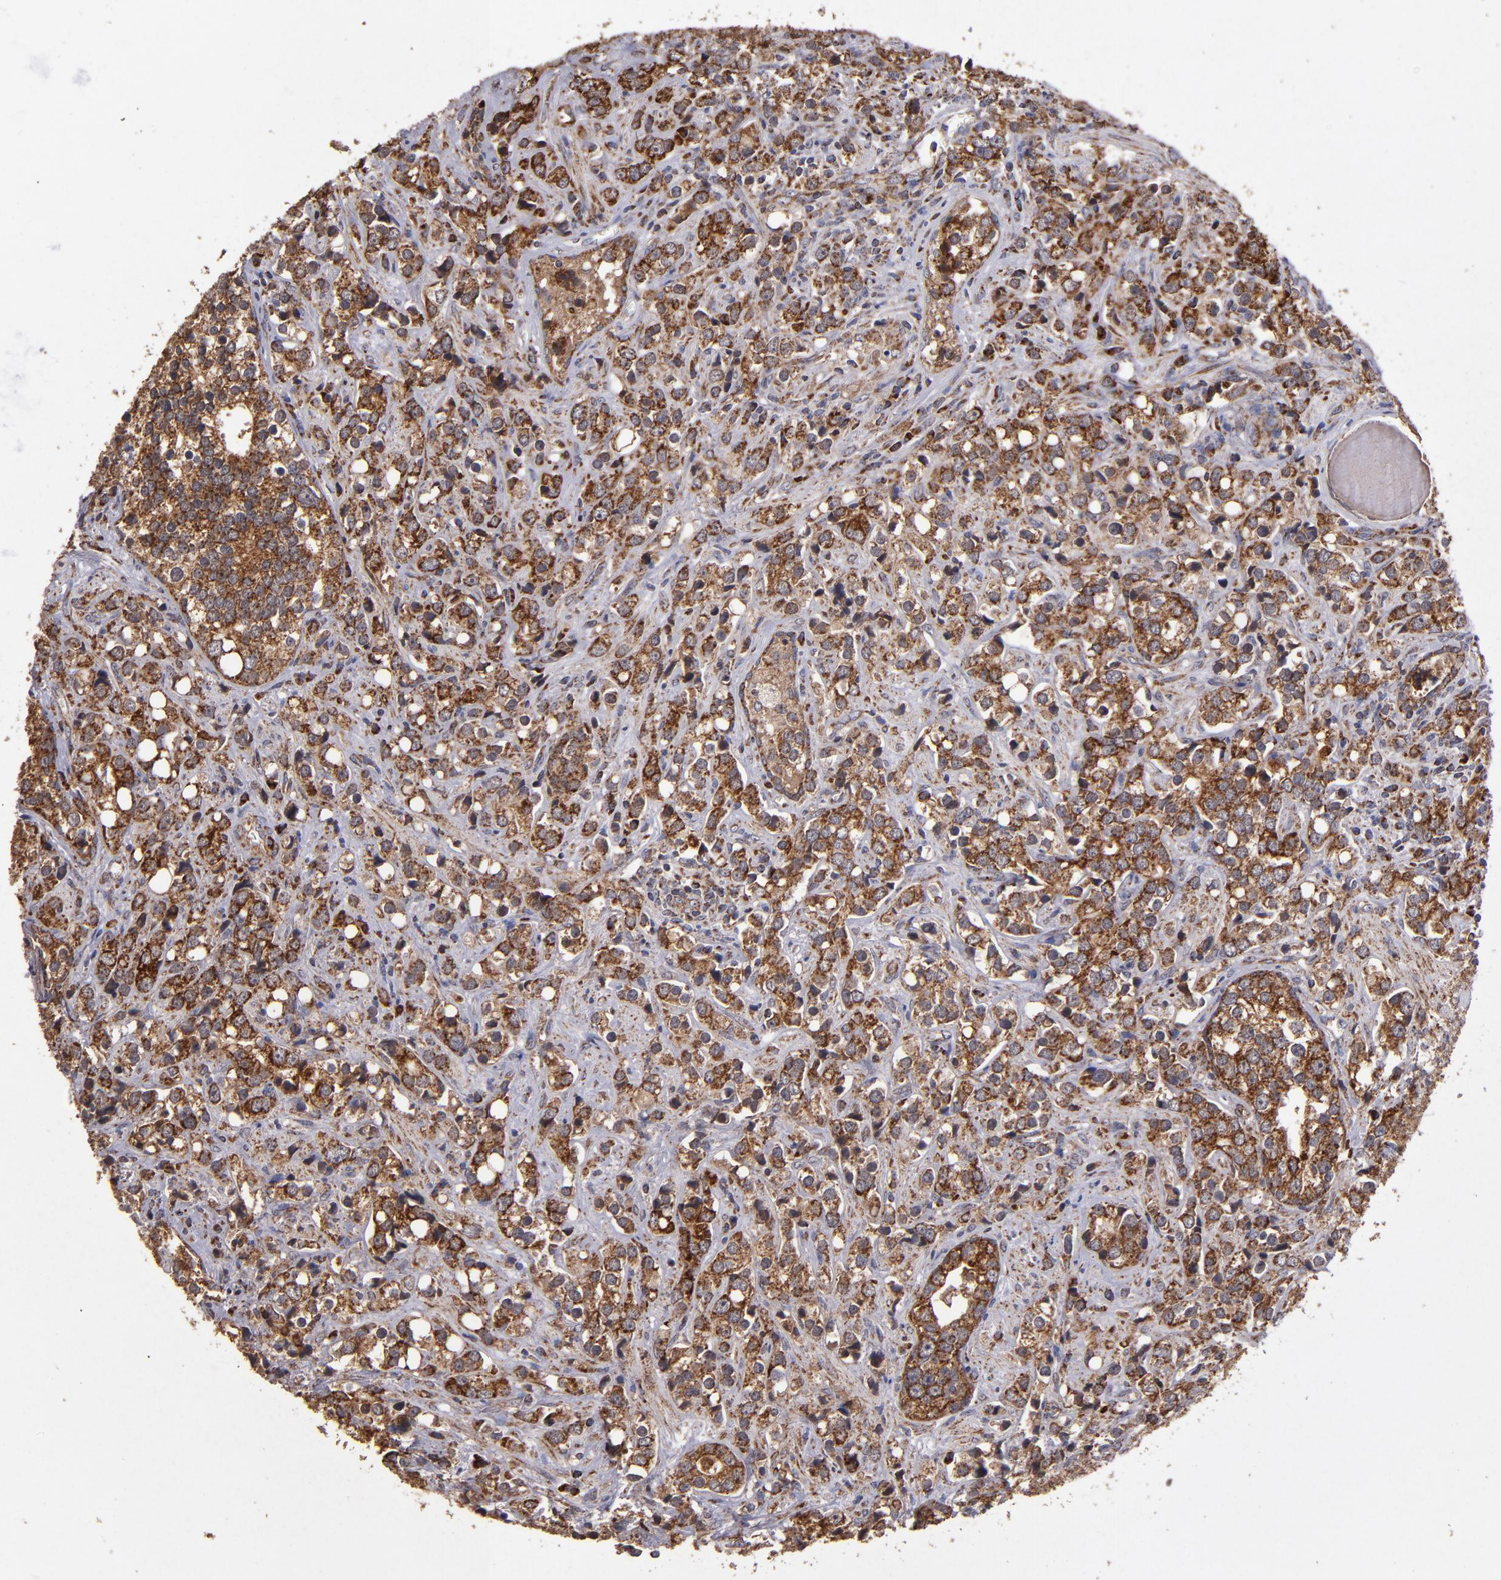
{"staining": {"intensity": "strong", "quantity": ">75%", "location": "cytoplasmic/membranous"}, "tissue": "prostate cancer", "cell_type": "Tumor cells", "image_type": "cancer", "snomed": [{"axis": "morphology", "description": "Adenocarcinoma, High grade"}, {"axis": "topography", "description": "Prostate"}], "caption": "Tumor cells exhibit high levels of strong cytoplasmic/membranous positivity in about >75% of cells in human prostate cancer.", "gene": "TIMM9", "patient": {"sex": "male", "age": 71}}